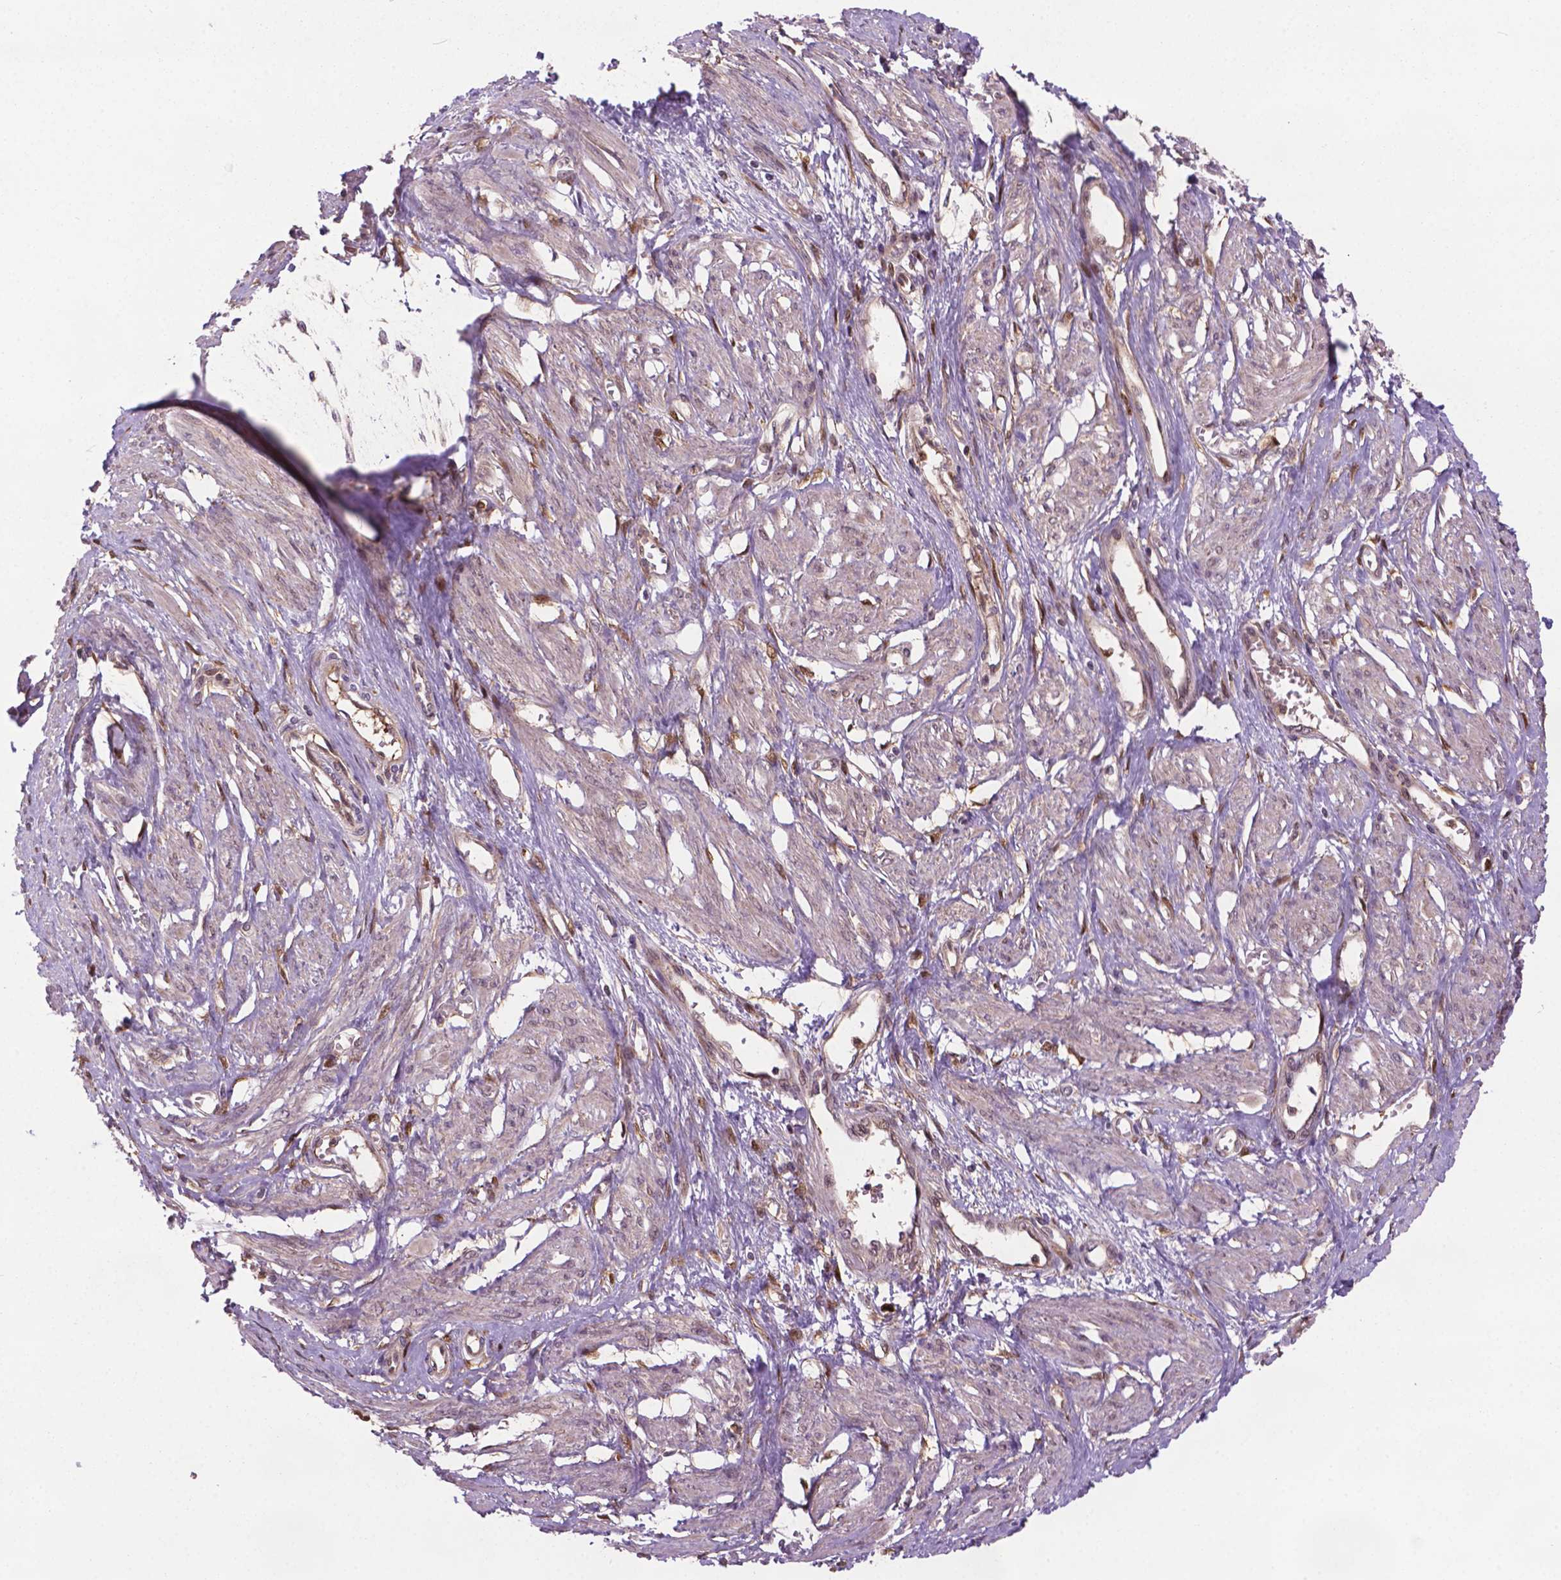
{"staining": {"intensity": "negative", "quantity": "none", "location": "none"}, "tissue": "smooth muscle", "cell_type": "Smooth muscle cells", "image_type": "normal", "snomed": [{"axis": "morphology", "description": "Normal tissue, NOS"}, {"axis": "topography", "description": "Smooth muscle"}, {"axis": "topography", "description": "Uterus"}], "caption": "The immunohistochemistry micrograph has no significant positivity in smooth muscle cells of smooth muscle. (DAB (3,3'-diaminobenzidine) IHC, high magnification).", "gene": "PLIN3", "patient": {"sex": "female", "age": 39}}